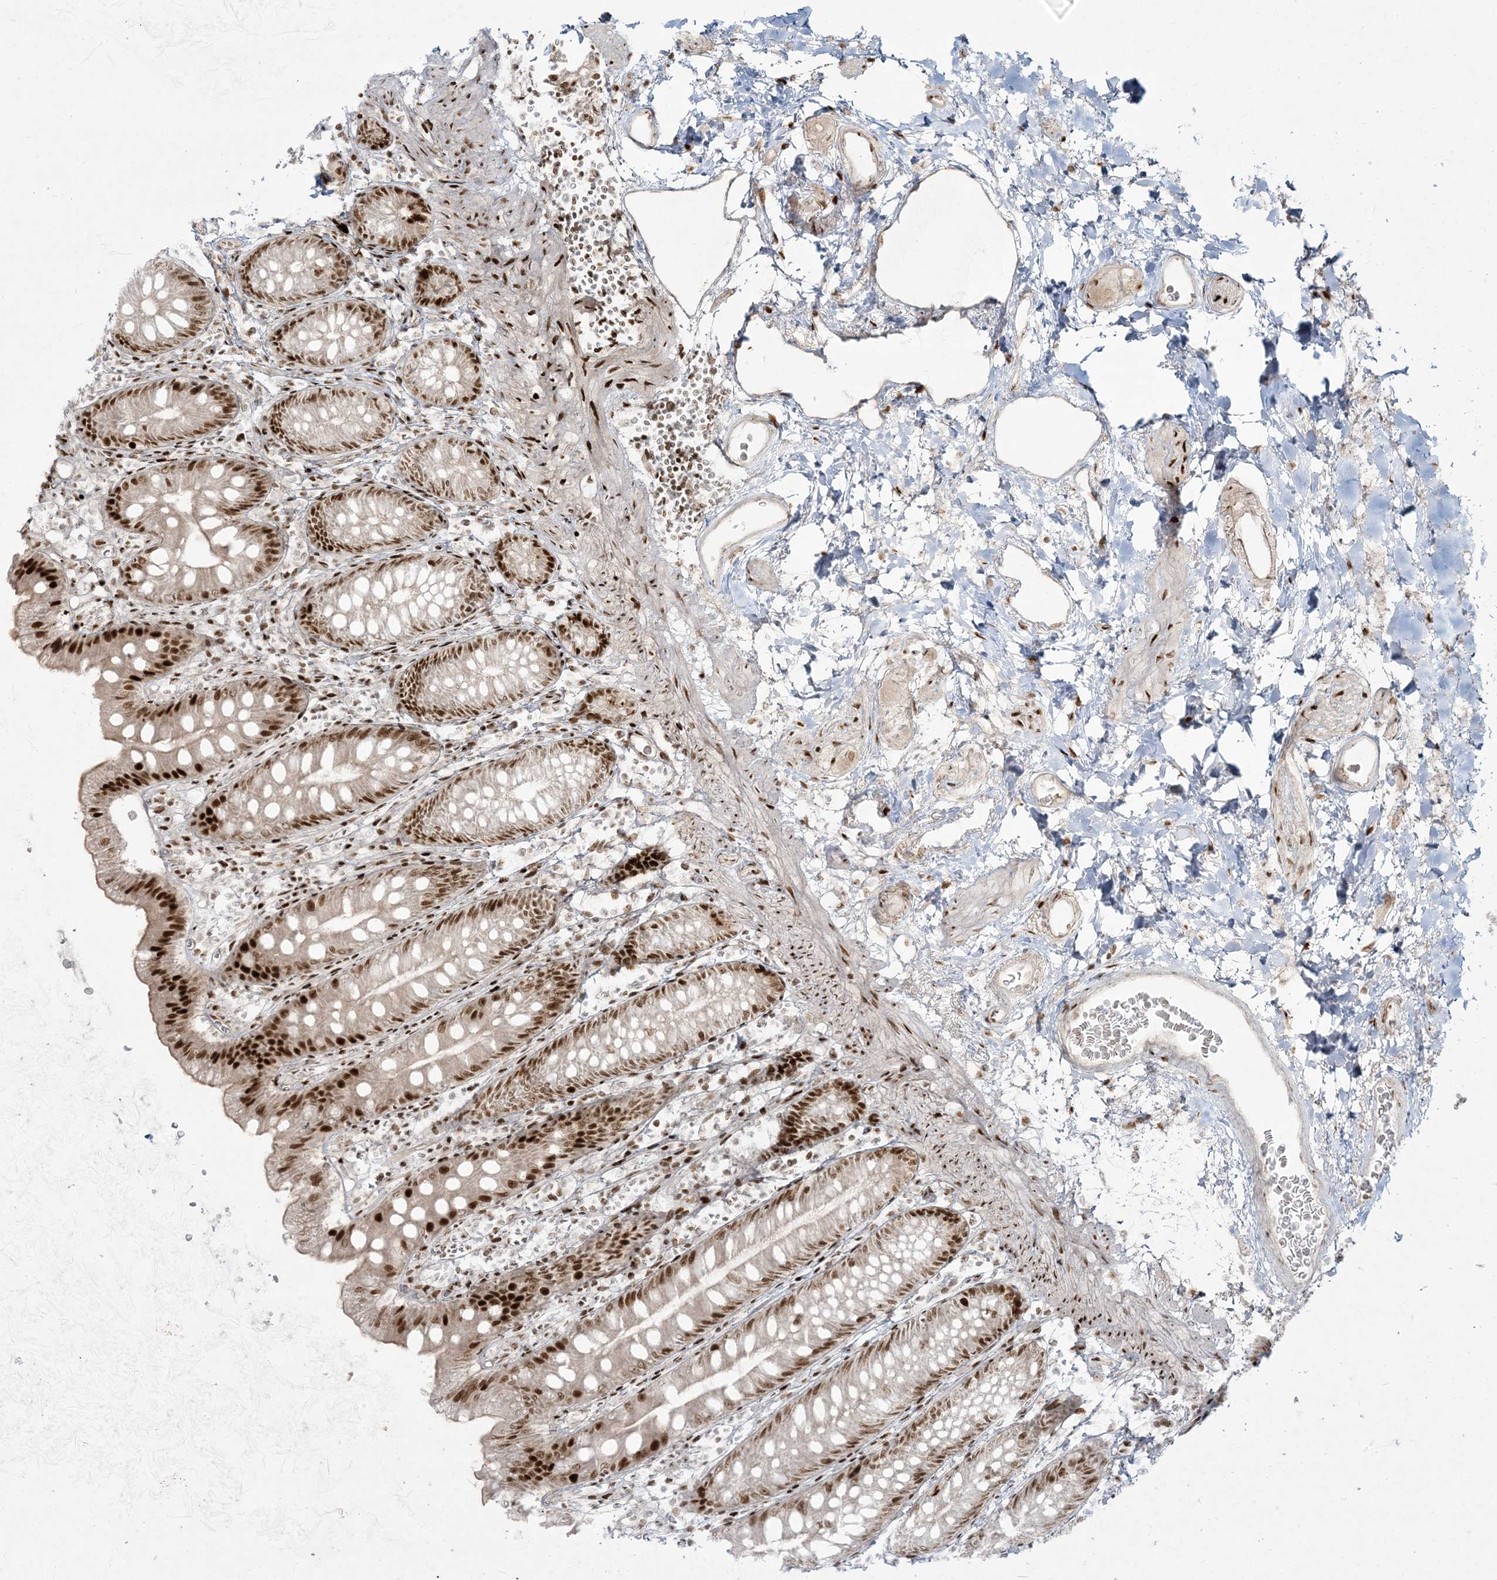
{"staining": {"intensity": "weak", "quantity": "25%-75%", "location": "cytoplasmic/membranous"}, "tissue": "colon", "cell_type": "Endothelial cells", "image_type": "normal", "snomed": [{"axis": "morphology", "description": "Normal tissue, NOS"}, {"axis": "topography", "description": "Colon"}], "caption": "A brown stain highlights weak cytoplasmic/membranous staining of a protein in endothelial cells of unremarkable colon. (Brightfield microscopy of DAB IHC at high magnification).", "gene": "RBM10", "patient": {"sex": "female", "age": 79}}